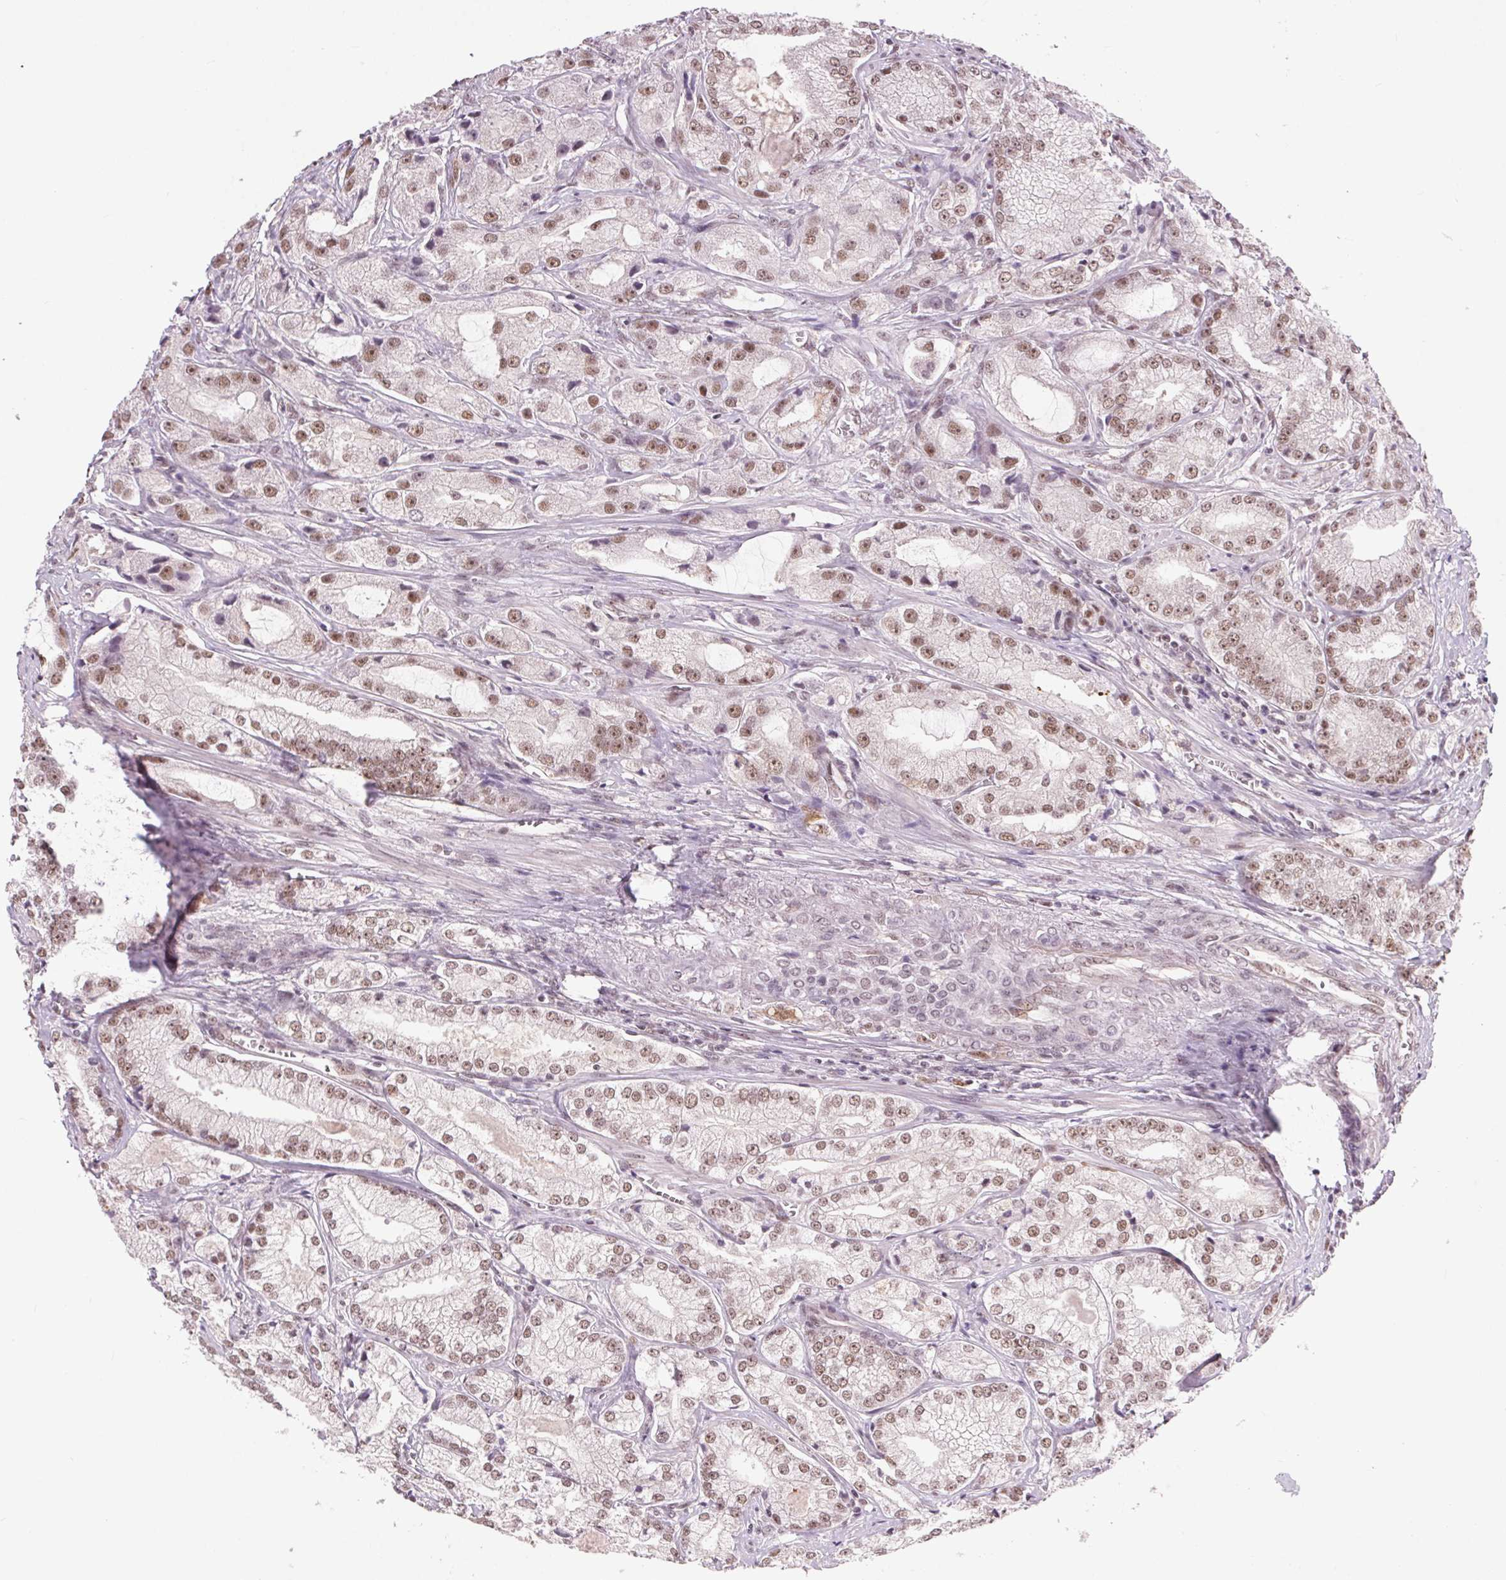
{"staining": {"intensity": "moderate", "quantity": ">75%", "location": "nuclear"}, "tissue": "prostate cancer", "cell_type": "Tumor cells", "image_type": "cancer", "snomed": [{"axis": "morphology", "description": "Adenocarcinoma, High grade"}, {"axis": "topography", "description": "Prostate"}], "caption": "Prostate cancer tissue reveals moderate nuclear positivity in approximately >75% of tumor cells (IHC, brightfield microscopy, high magnification).", "gene": "CD2BP2", "patient": {"sex": "male", "age": 64}}